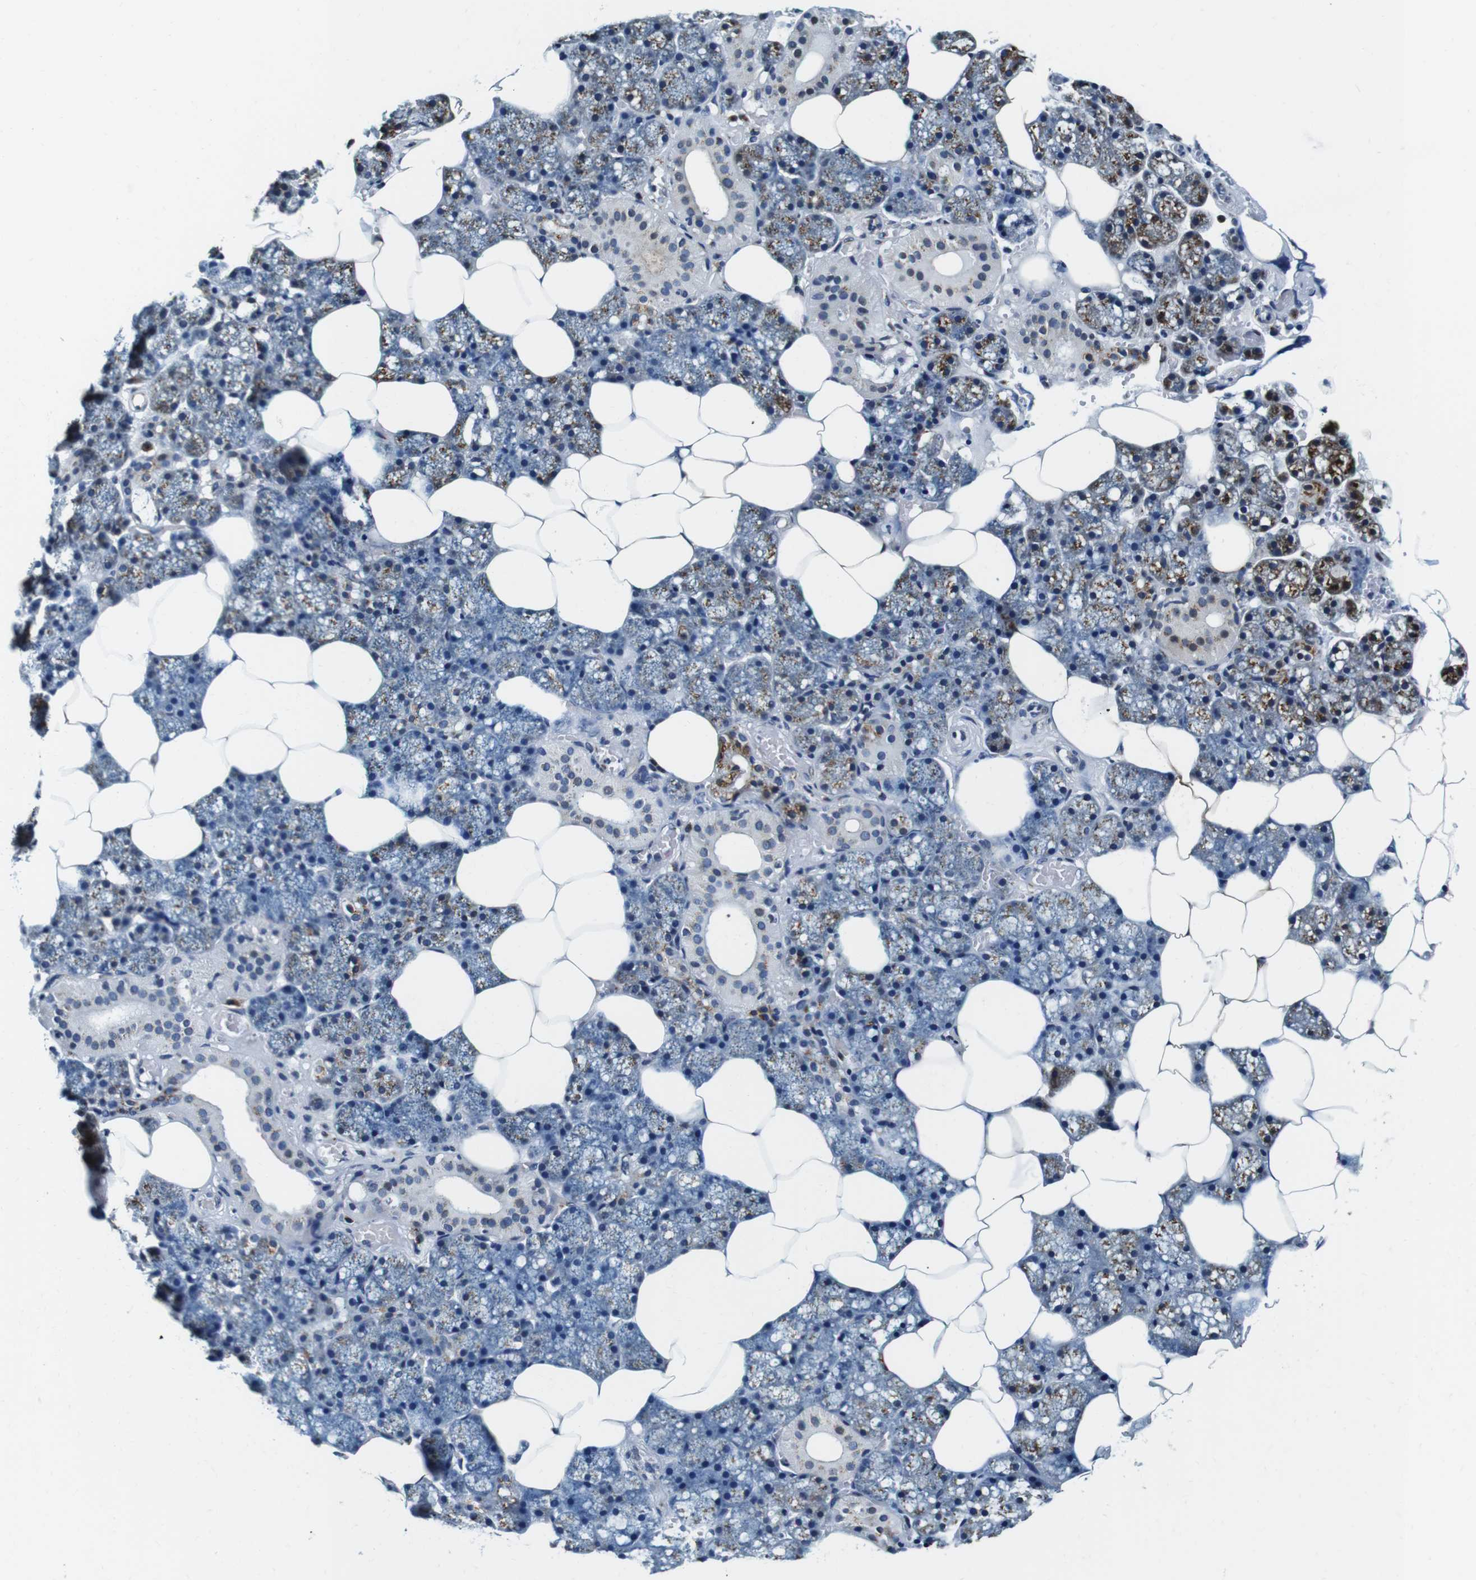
{"staining": {"intensity": "moderate", "quantity": "25%-75%", "location": "cytoplasmic/membranous"}, "tissue": "salivary gland", "cell_type": "Glandular cells", "image_type": "normal", "snomed": [{"axis": "morphology", "description": "Normal tissue, NOS"}, {"axis": "topography", "description": "Salivary gland"}], "caption": "Glandular cells exhibit moderate cytoplasmic/membranous positivity in approximately 25%-75% of cells in benign salivary gland. (DAB = brown stain, brightfield microscopy at high magnification).", "gene": "FAR2", "patient": {"sex": "male", "age": 62}}